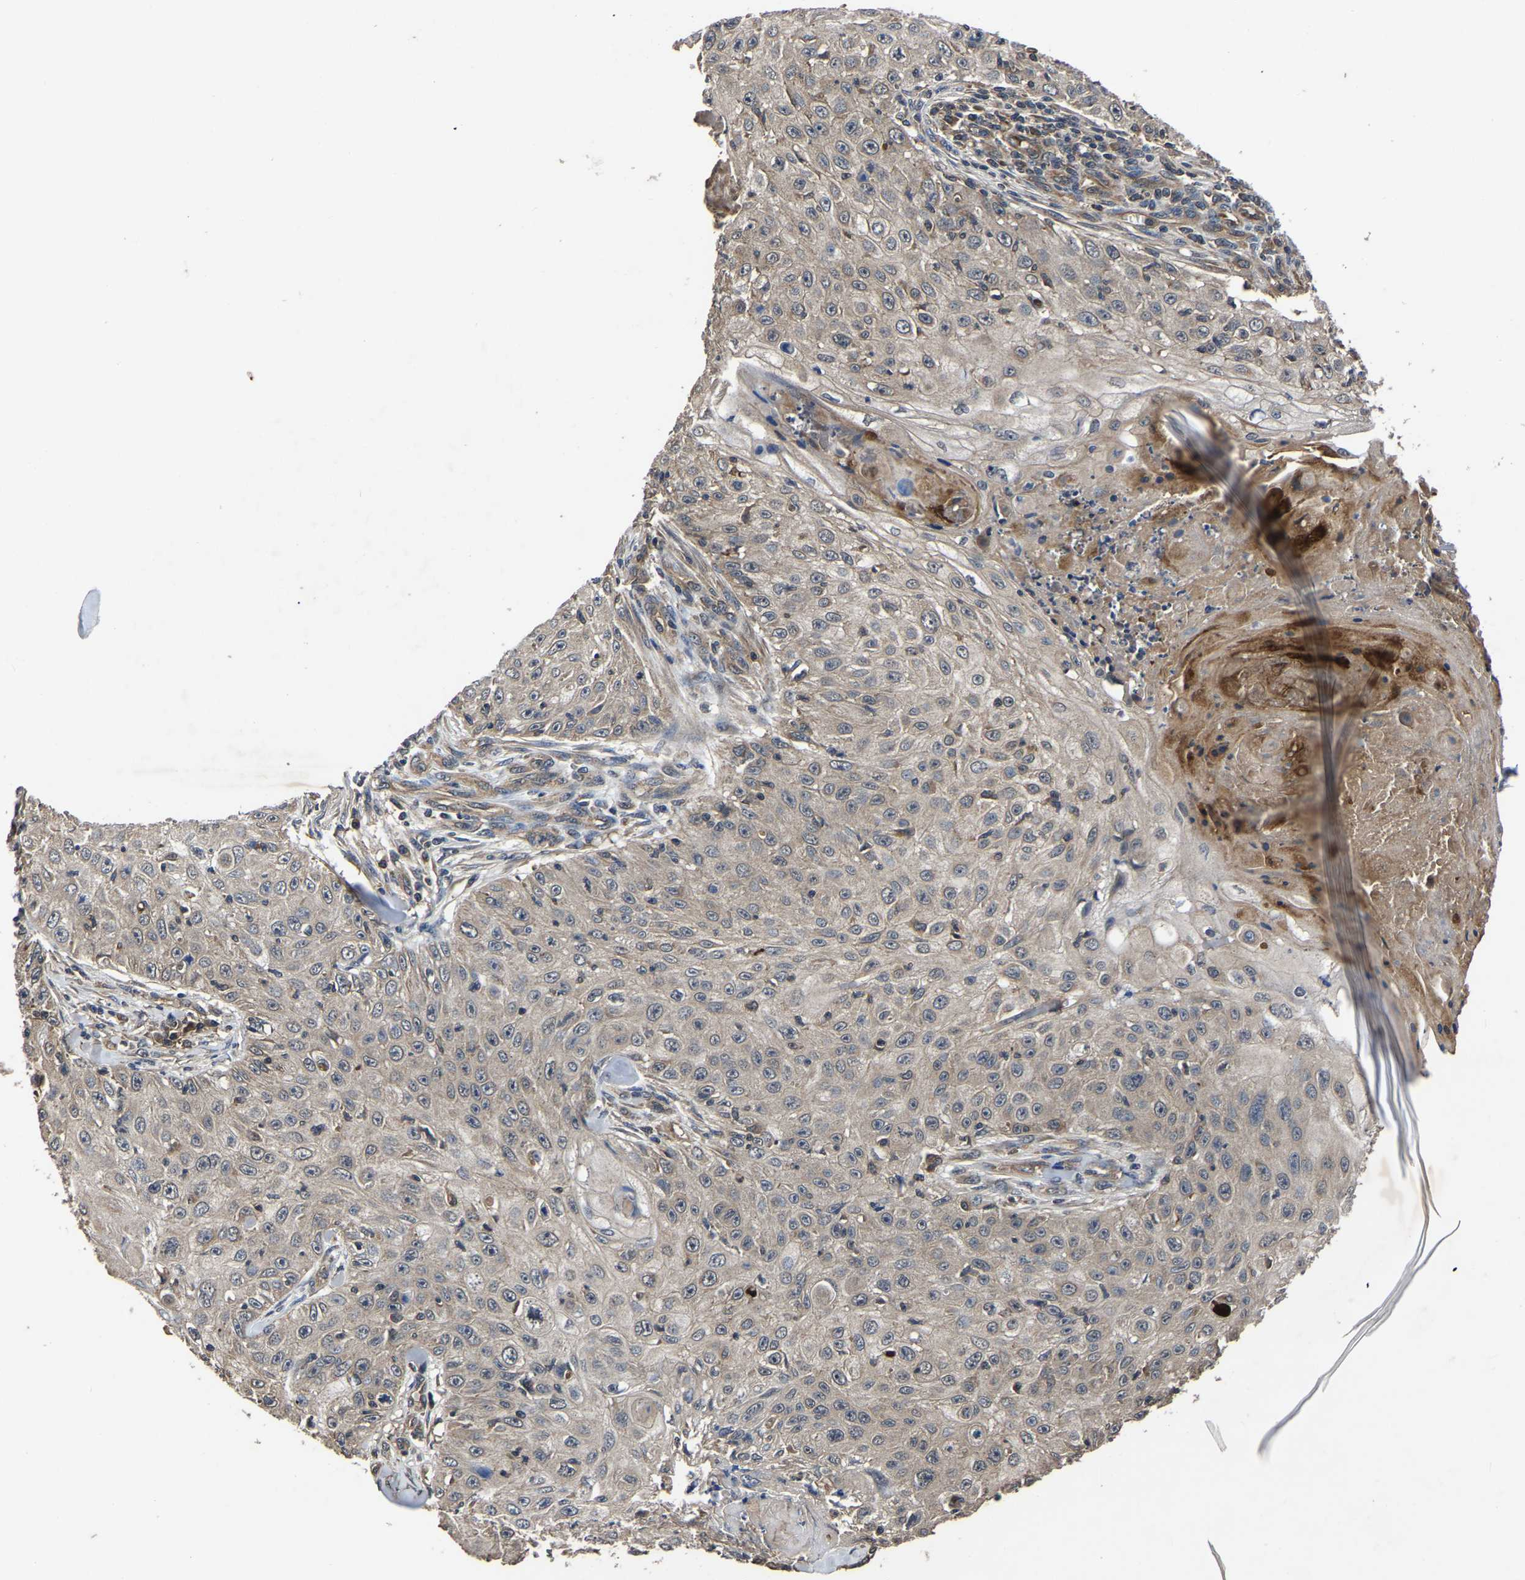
{"staining": {"intensity": "weak", "quantity": "<25%", "location": "cytoplasmic/membranous"}, "tissue": "skin cancer", "cell_type": "Tumor cells", "image_type": "cancer", "snomed": [{"axis": "morphology", "description": "Squamous cell carcinoma, NOS"}, {"axis": "topography", "description": "Skin"}], "caption": "This is an IHC photomicrograph of human skin cancer (squamous cell carcinoma). There is no expression in tumor cells.", "gene": "CRYZL1", "patient": {"sex": "male", "age": 86}}